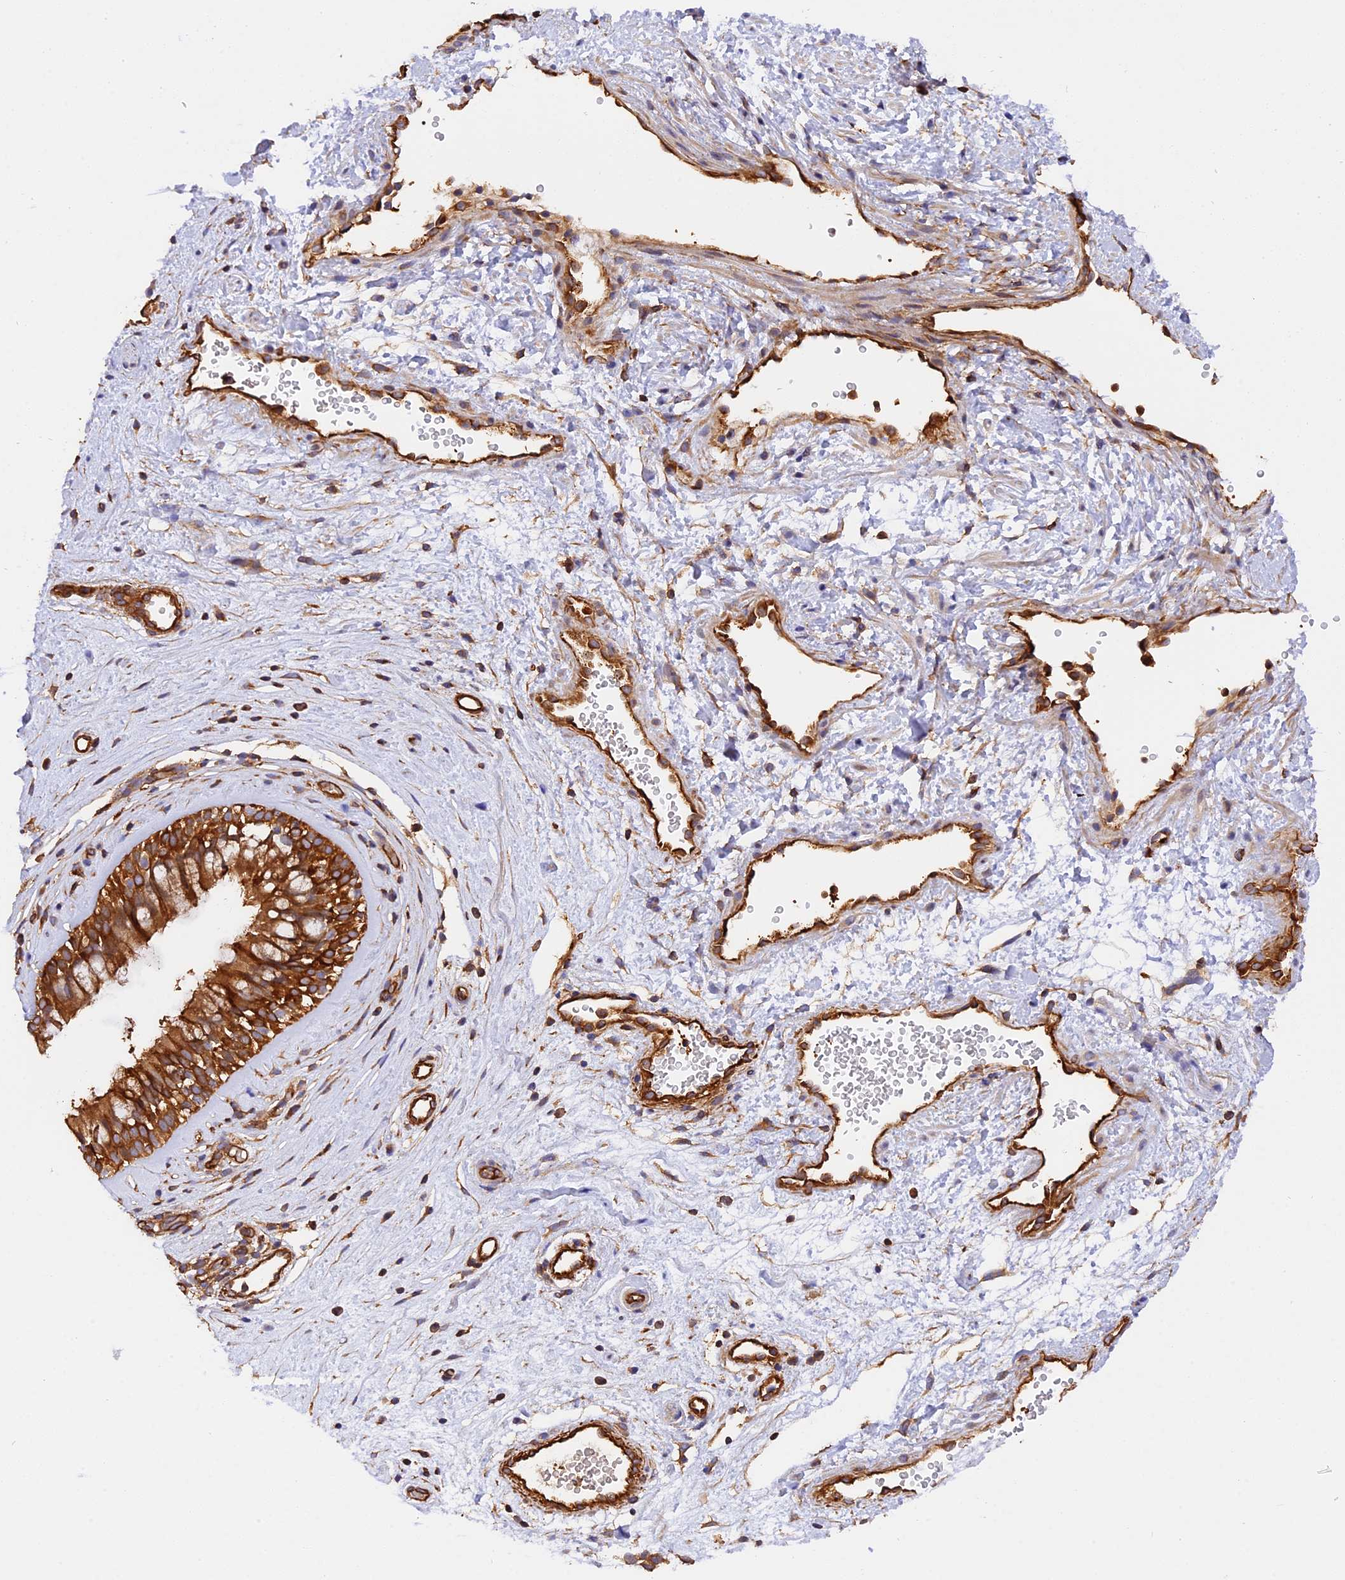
{"staining": {"intensity": "strong", "quantity": ">75%", "location": "cytoplasmic/membranous"}, "tissue": "nasopharynx", "cell_type": "Respiratory epithelial cells", "image_type": "normal", "snomed": [{"axis": "morphology", "description": "Normal tissue, NOS"}, {"axis": "topography", "description": "Nasopharynx"}], "caption": "This photomicrograph shows immunohistochemistry staining of benign human nasopharynx, with high strong cytoplasmic/membranous staining in approximately >75% of respiratory epithelial cells.", "gene": "C5orf22", "patient": {"sex": "male", "age": 32}}